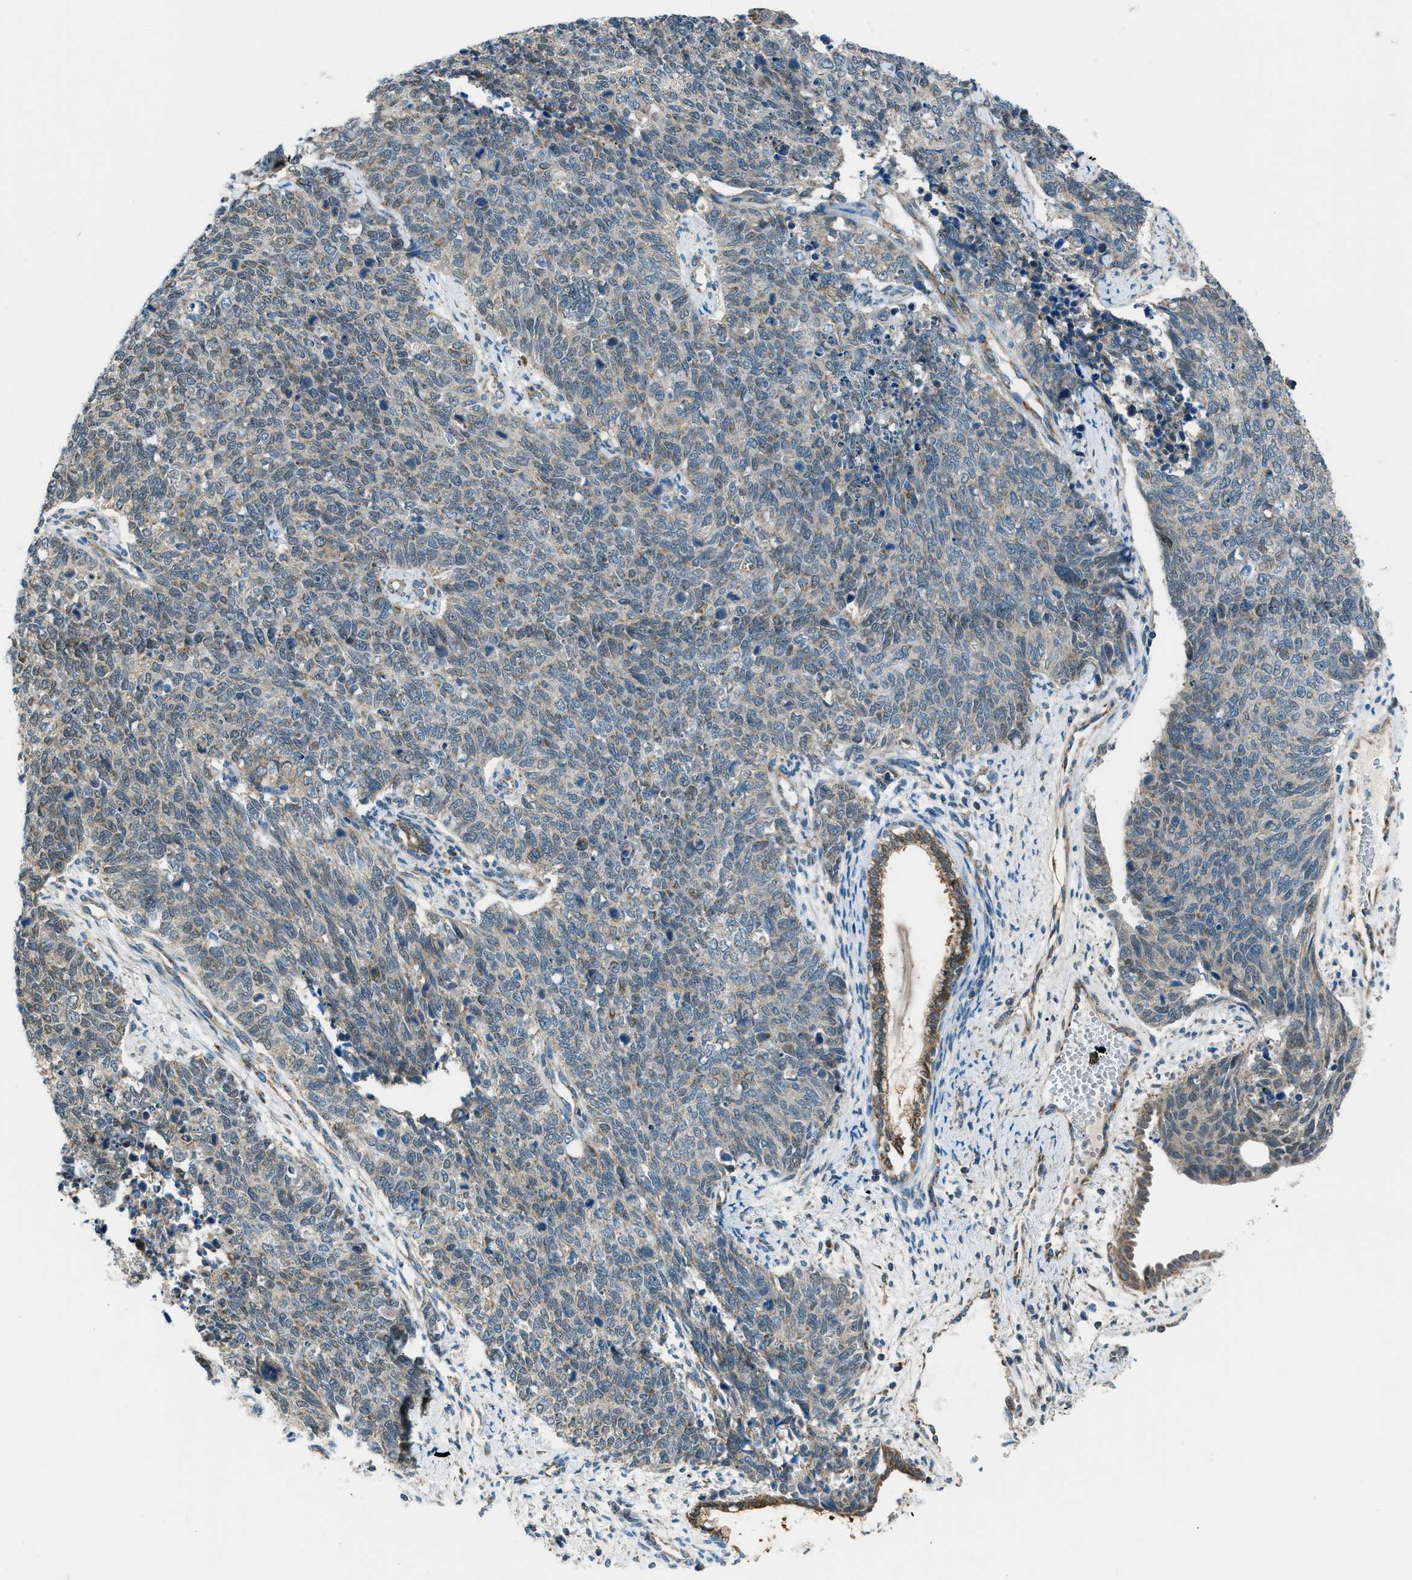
{"staining": {"intensity": "negative", "quantity": "none", "location": "none"}, "tissue": "cervical cancer", "cell_type": "Tumor cells", "image_type": "cancer", "snomed": [{"axis": "morphology", "description": "Squamous cell carcinoma, NOS"}, {"axis": "topography", "description": "Cervix"}], "caption": "The photomicrograph reveals no significant positivity in tumor cells of squamous cell carcinoma (cervical). Nuclei are stained in blue.", "gene": "PIGG", "patient": {"sex": "female", "age": 63}}